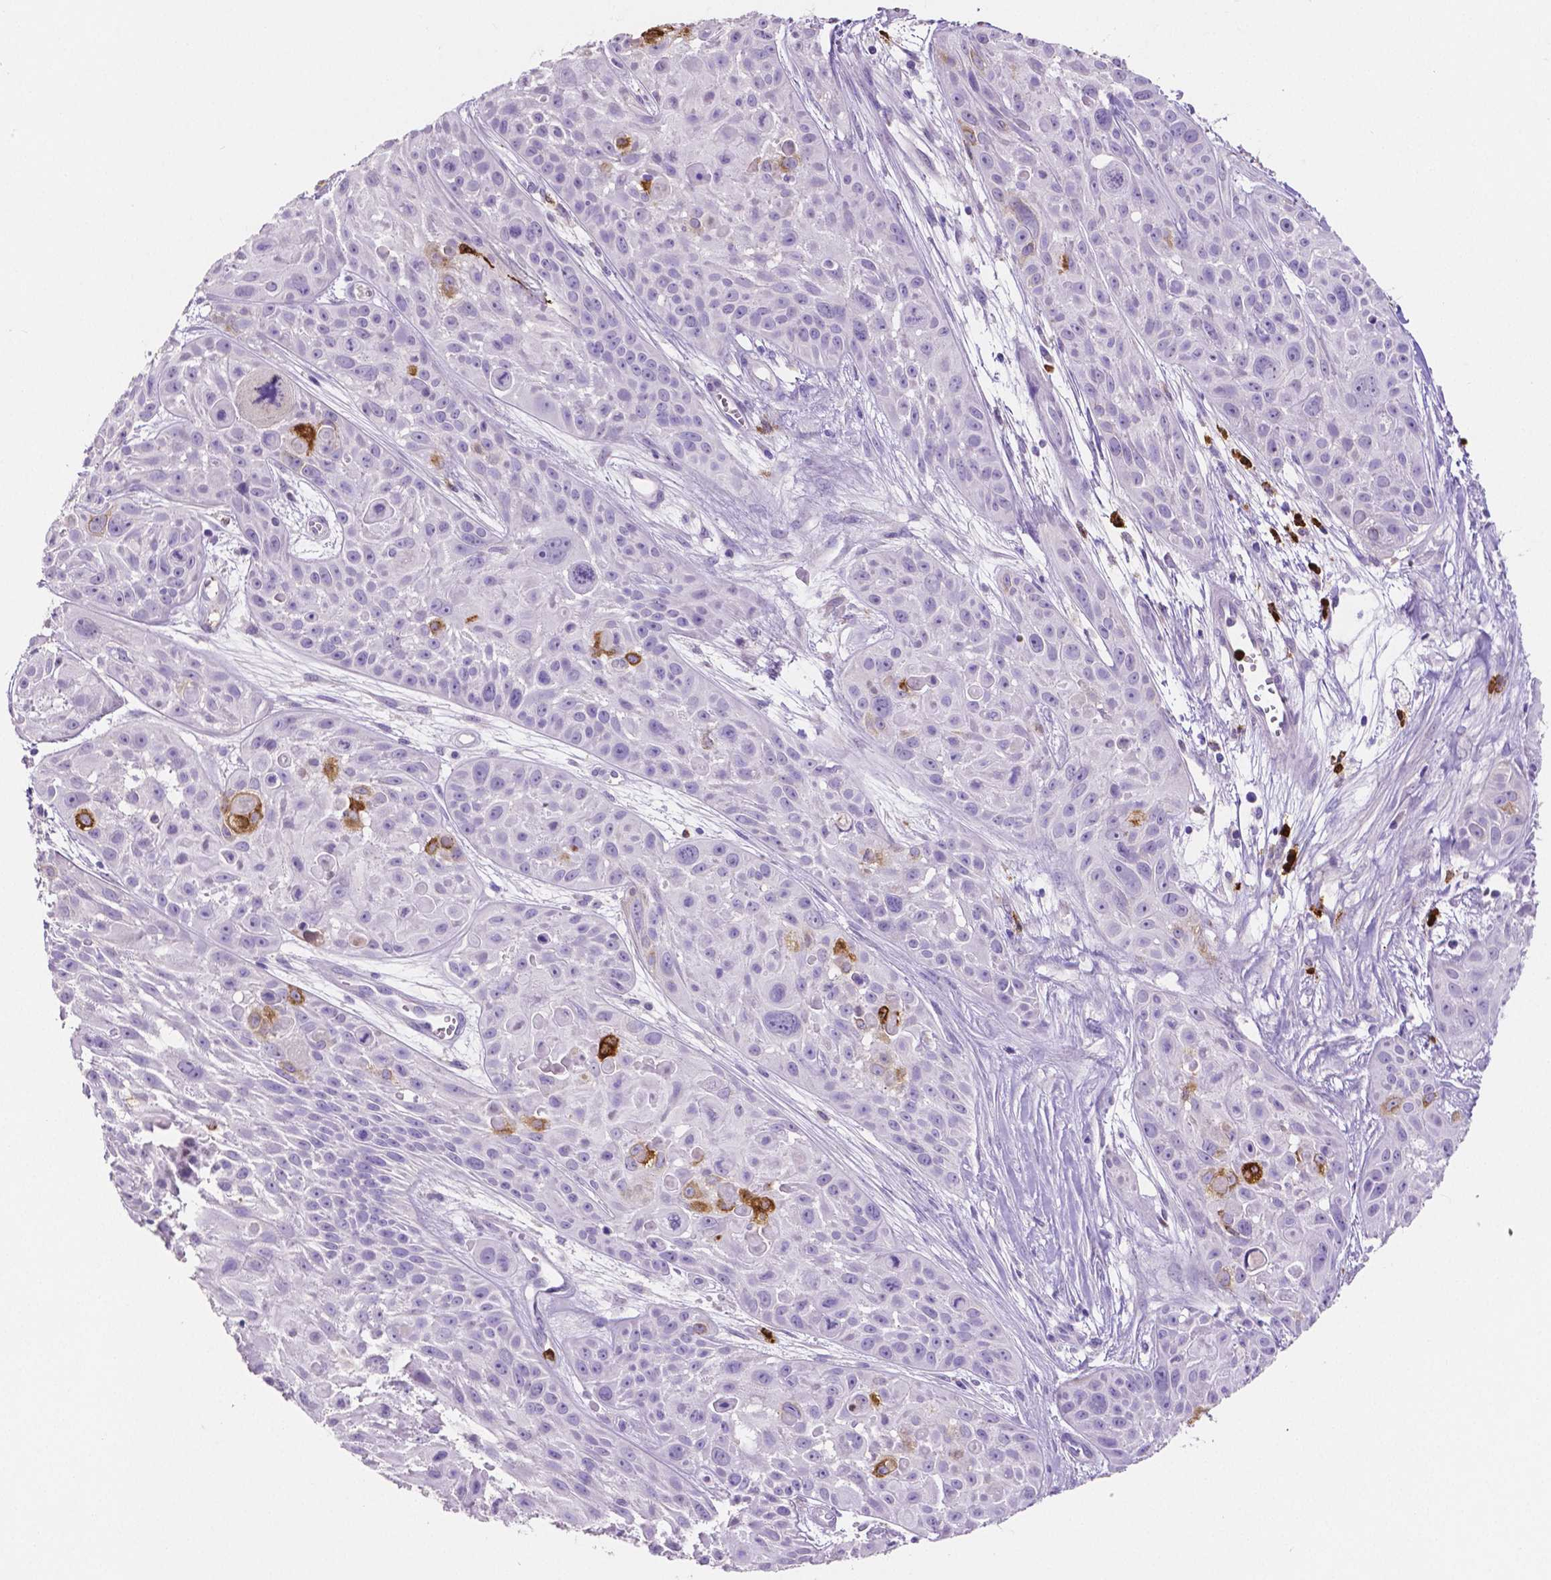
{"staining": {"intensity": "negative", "quantity": "none", "location": "none"}, "tissue": "skin cancer", "cell_type": "Tumor cells", "image_type": "cancer", "snomed": [{"axis": "morphology", "description": "Squamous cell carcinoma, NOS"}, {"axis": "topography", "description": "Skin"}, {"axis": "topography", "description": "Anal"}], "caption": "This is an IHC photomicrograph of skin squamous cell carcinoma. There is no staining in tumor cells.", "gene": "MMP9", "patient": {"sex": "female", "age": 75}}